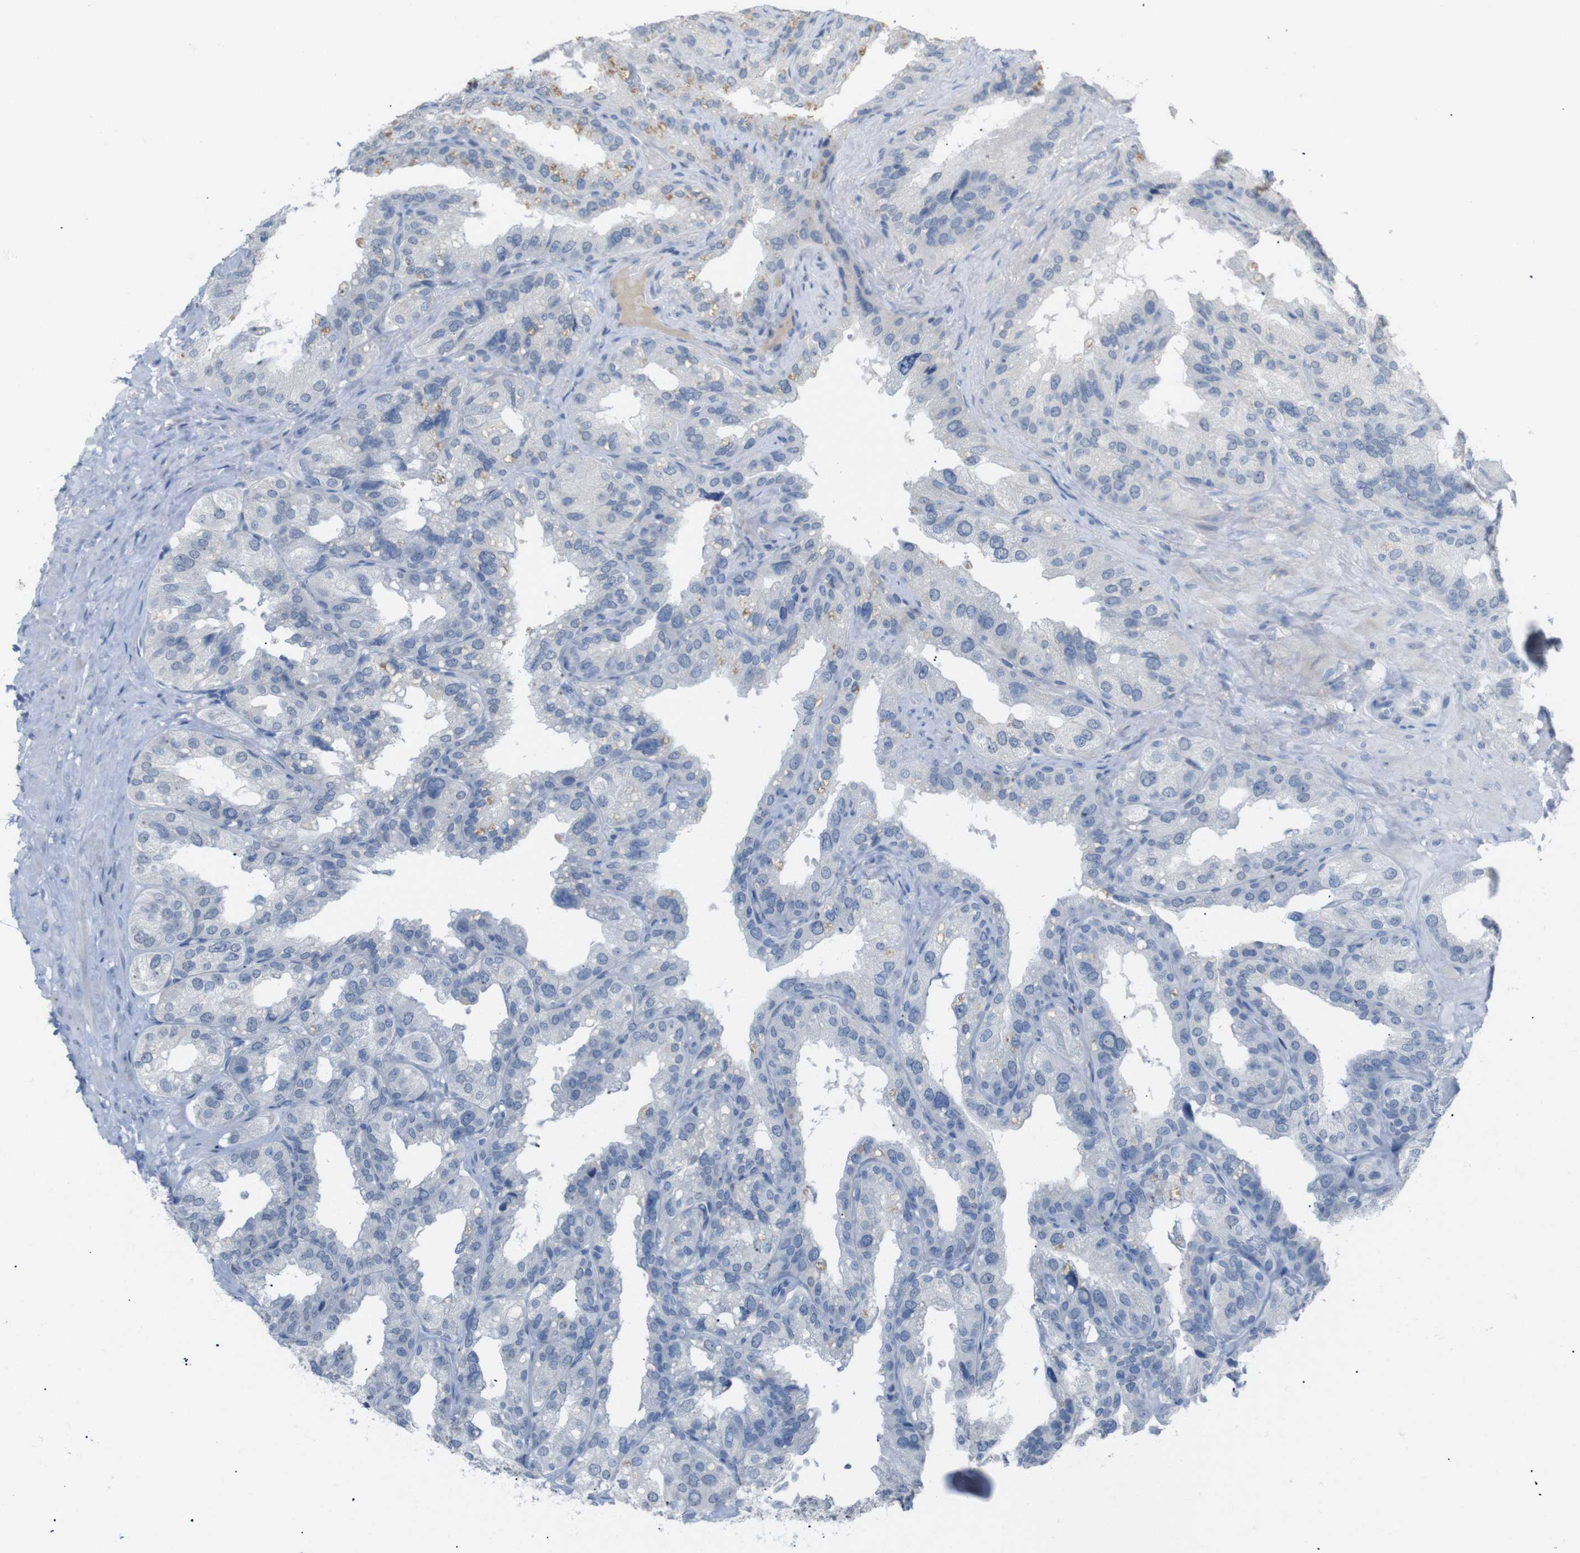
{"staining": {"intensity": "negative", "quantity": "none", "location": "none"}, "tissue": "seminal vesicle", "cell_type": "Glandular cells", "image_type": "normal", "snomed": [{"axis": "morphology", "description": "Normal tissue, NOS"}, {"axis": "topography", "description": "Seminal veicle"}], "caption": "This micrograph is of benign seminal vesicle stained with IHC to label a protein in brown with the nuclei are counter-stained blue. There is no positivity in glandular cells.", "gene": "CHRM5", "patient": {"sex": "male", "age": 68}}